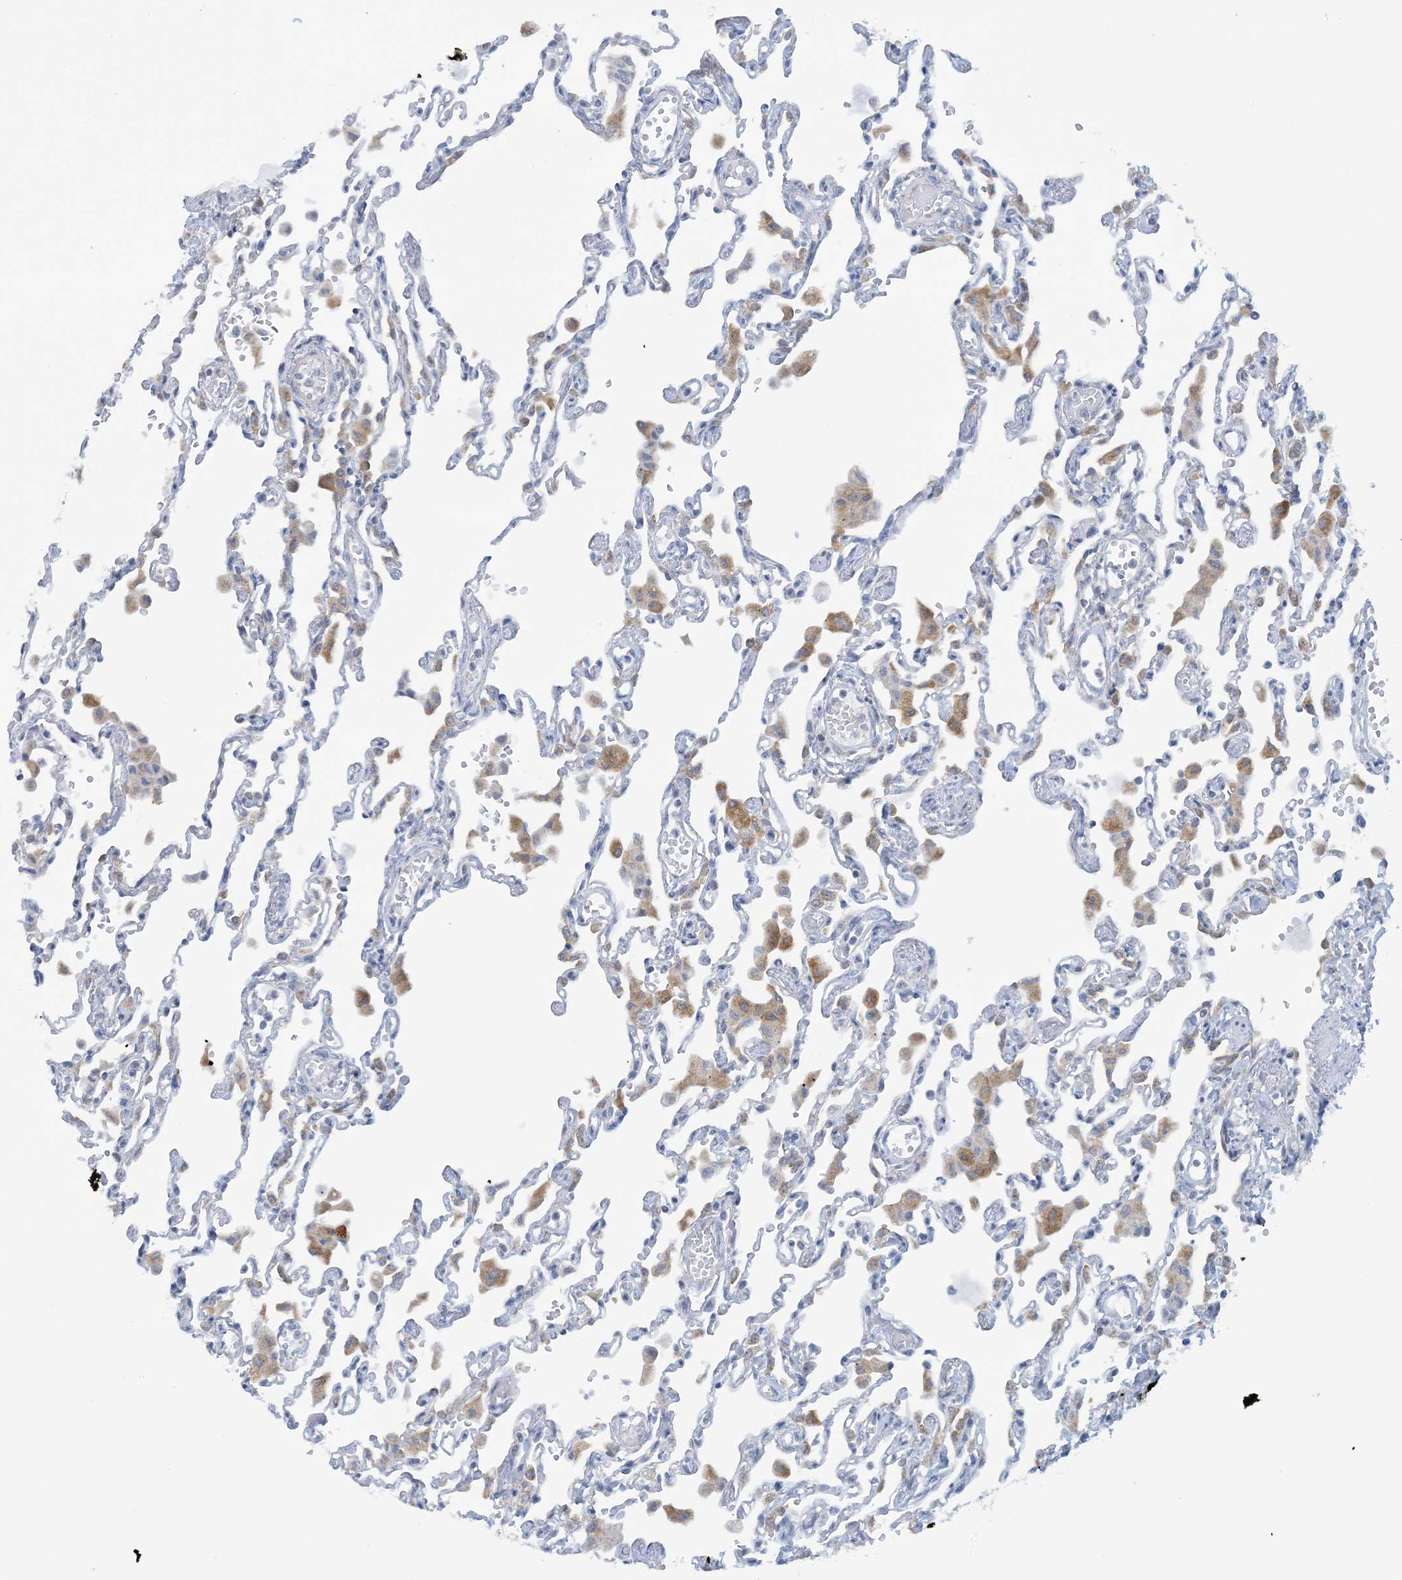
{"staining": {"intensity": "negative", "quantity": "none", "location": "none"}, "tissue": "lung", "cell_type": "Alveolar cells", "image_type": "normal", "snomed": [{"axis": "morphology", "description": "Normal tissue, NOS"}, {"axis": "topography", "description": "Bronchus"}, {"axis": "topography", "description": "Lung"}], "caption": "IHC of benign human lung reveals no staining in alveolar cells. Brightfield microscopy of immunohistochemistry (IHC) stained with DAB (3,3'-diaminobenzidine) (brown) and hematoxylin (blue), captured at high magnification.", "gene": "MRPS18A", "patient": {"sex": "female", "age": 49}}